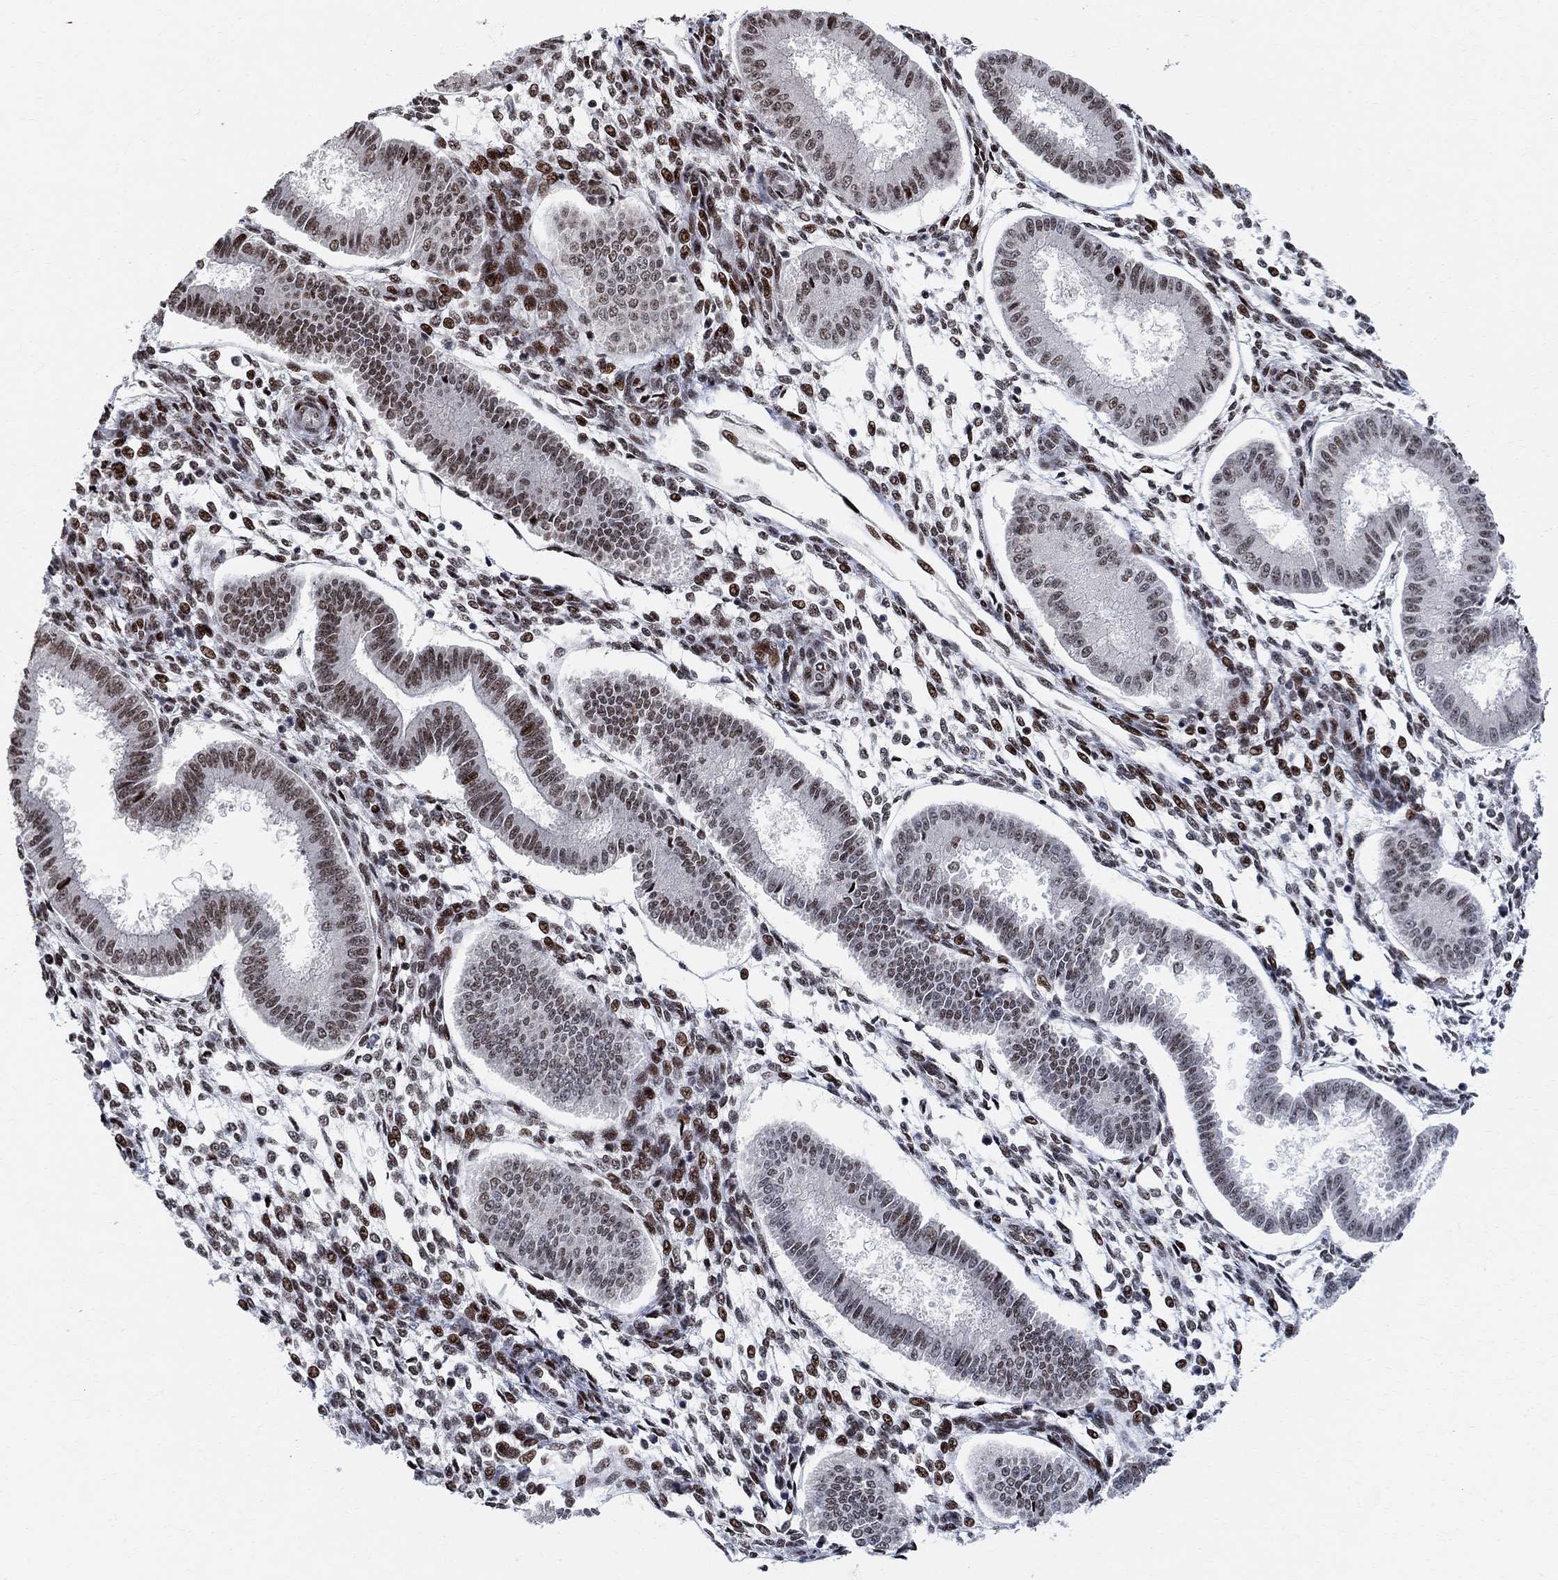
{"staining": {"intensity": "strong", "quantity": ">75%", "location": "nuclear"}, "tissue": "endometrium", "cell_type": "Cells in endometrial stroma", "image_type": "normal", "snomed": [{"axis": "morphology", "description": "Normal tissue, NOS"}, {"axis": "topography", "description": "Endometrium"}], "caption": "High-magnification brightfield microscopy of normal endometrium stained with DAB (brown) and counterstained with hematoxylin (blue). cells in endometrial stroma exhibit strong nuclear staining is appreciated in approximately>75% of cells.", "gene": "E4F1", "patient": {"sex": "female", "age": 43}}